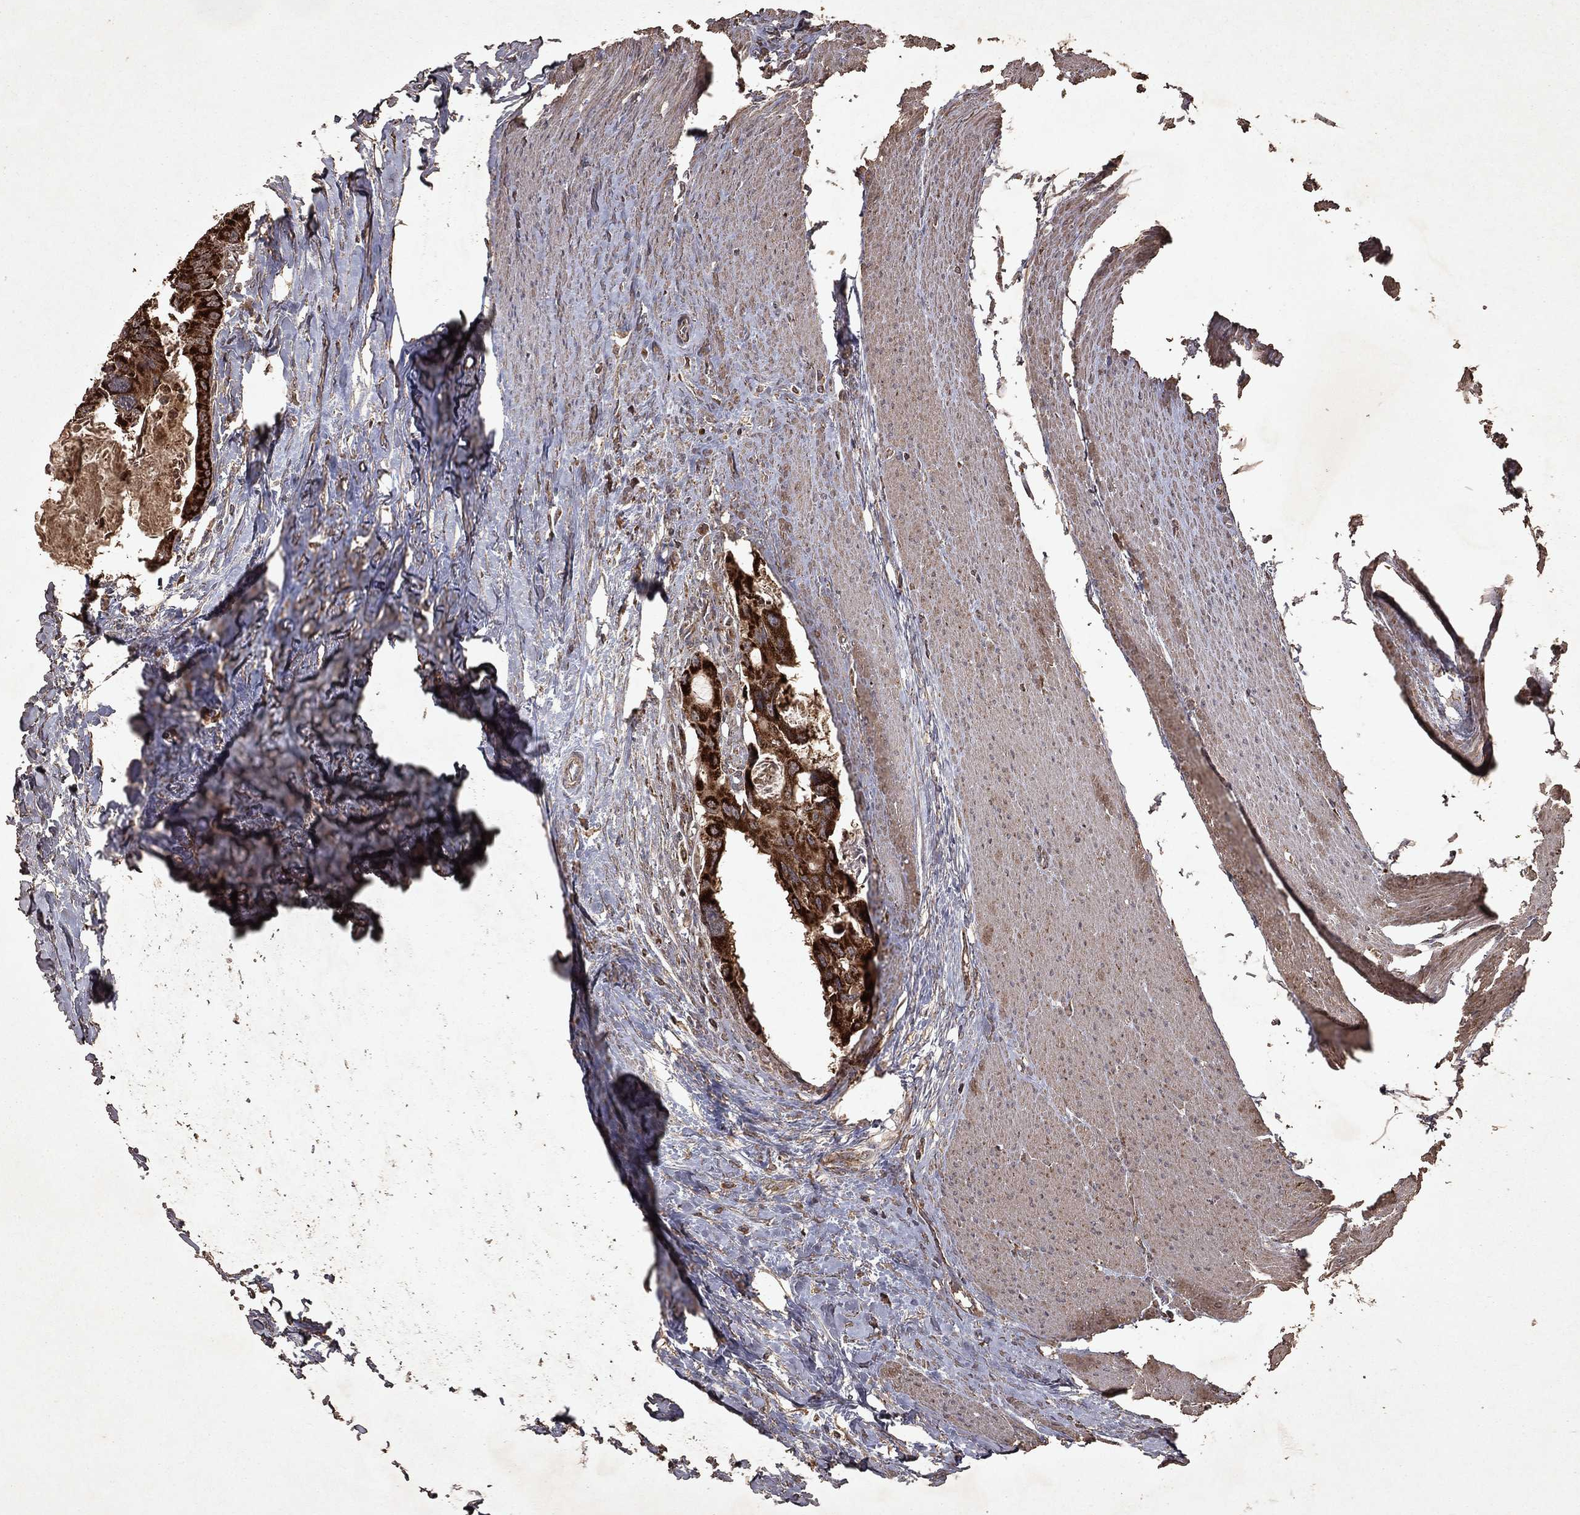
{"staining": {"intensity": "strong", "quantity": ">75%", "location": "cytoplasmic/membranous"}, "tissue": "colorectal cancer", "cell_type": "Tumor cells", "image_type": "cancer", "snomed": [{"axis": "morphology", "description": "Adenocarcinoma, NOS"}, {"axis": "topography", "description": "Rectum"}], "caption": "Colorectal adenocarcinoma was stained to show a protein in brown. There is high levels of strong cytoplasmic/membranous staining in about >75% of tumor cells.", "gene": "PYROXD2", "patient": {"sex": "male", "age": 64}}